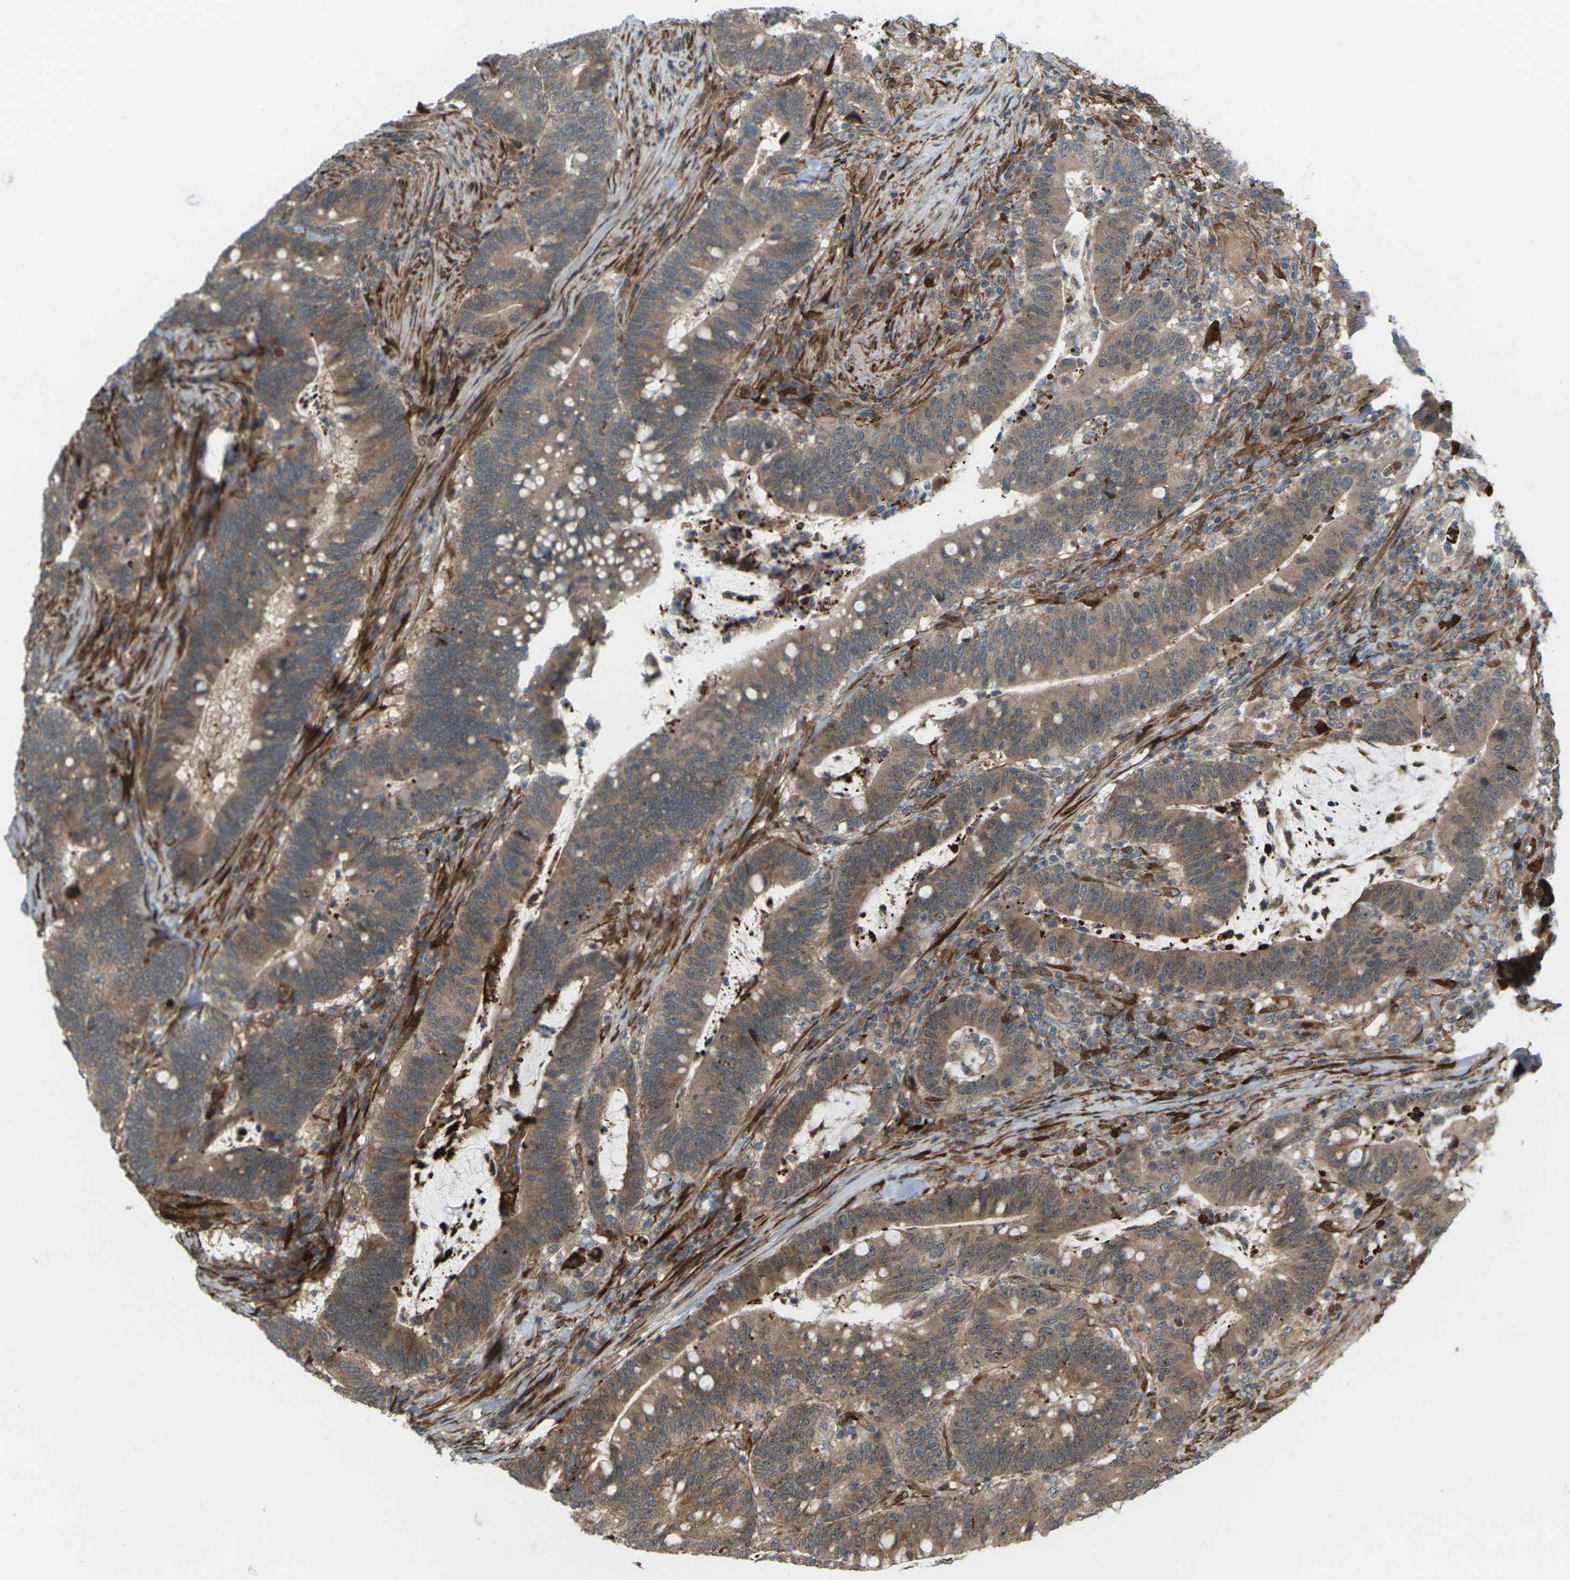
{"staining": {"intensity": "moderate", "quantity": ">75%", "location": "cytoplasmic/membranous"}, "tissue": "colorectal cancer", "cell_type": "Tumor cells", "image_type": "cancer", "snomed": [{"axis": "morphology", "description": "Normal tissue, NOS"}, {"axis": "morphology", "description": "Adenocarcinoma, NOS"}, {"axis": "topography", "description": "Colon"}], "caption": "Immunohistochemistry (IHC) (DAB (3,3'-diaminobenzidine)) staining of human colorectal cancer (adenocarcinoma) exhibits moderate cytoplasmic/membranous protein expression in approximately >75% of tumor cells. Ihc stains the protein in brown and the nuclei are stained blue.", "gene": "ROBO1", "patient": {"sex": "female", "age": 66}}